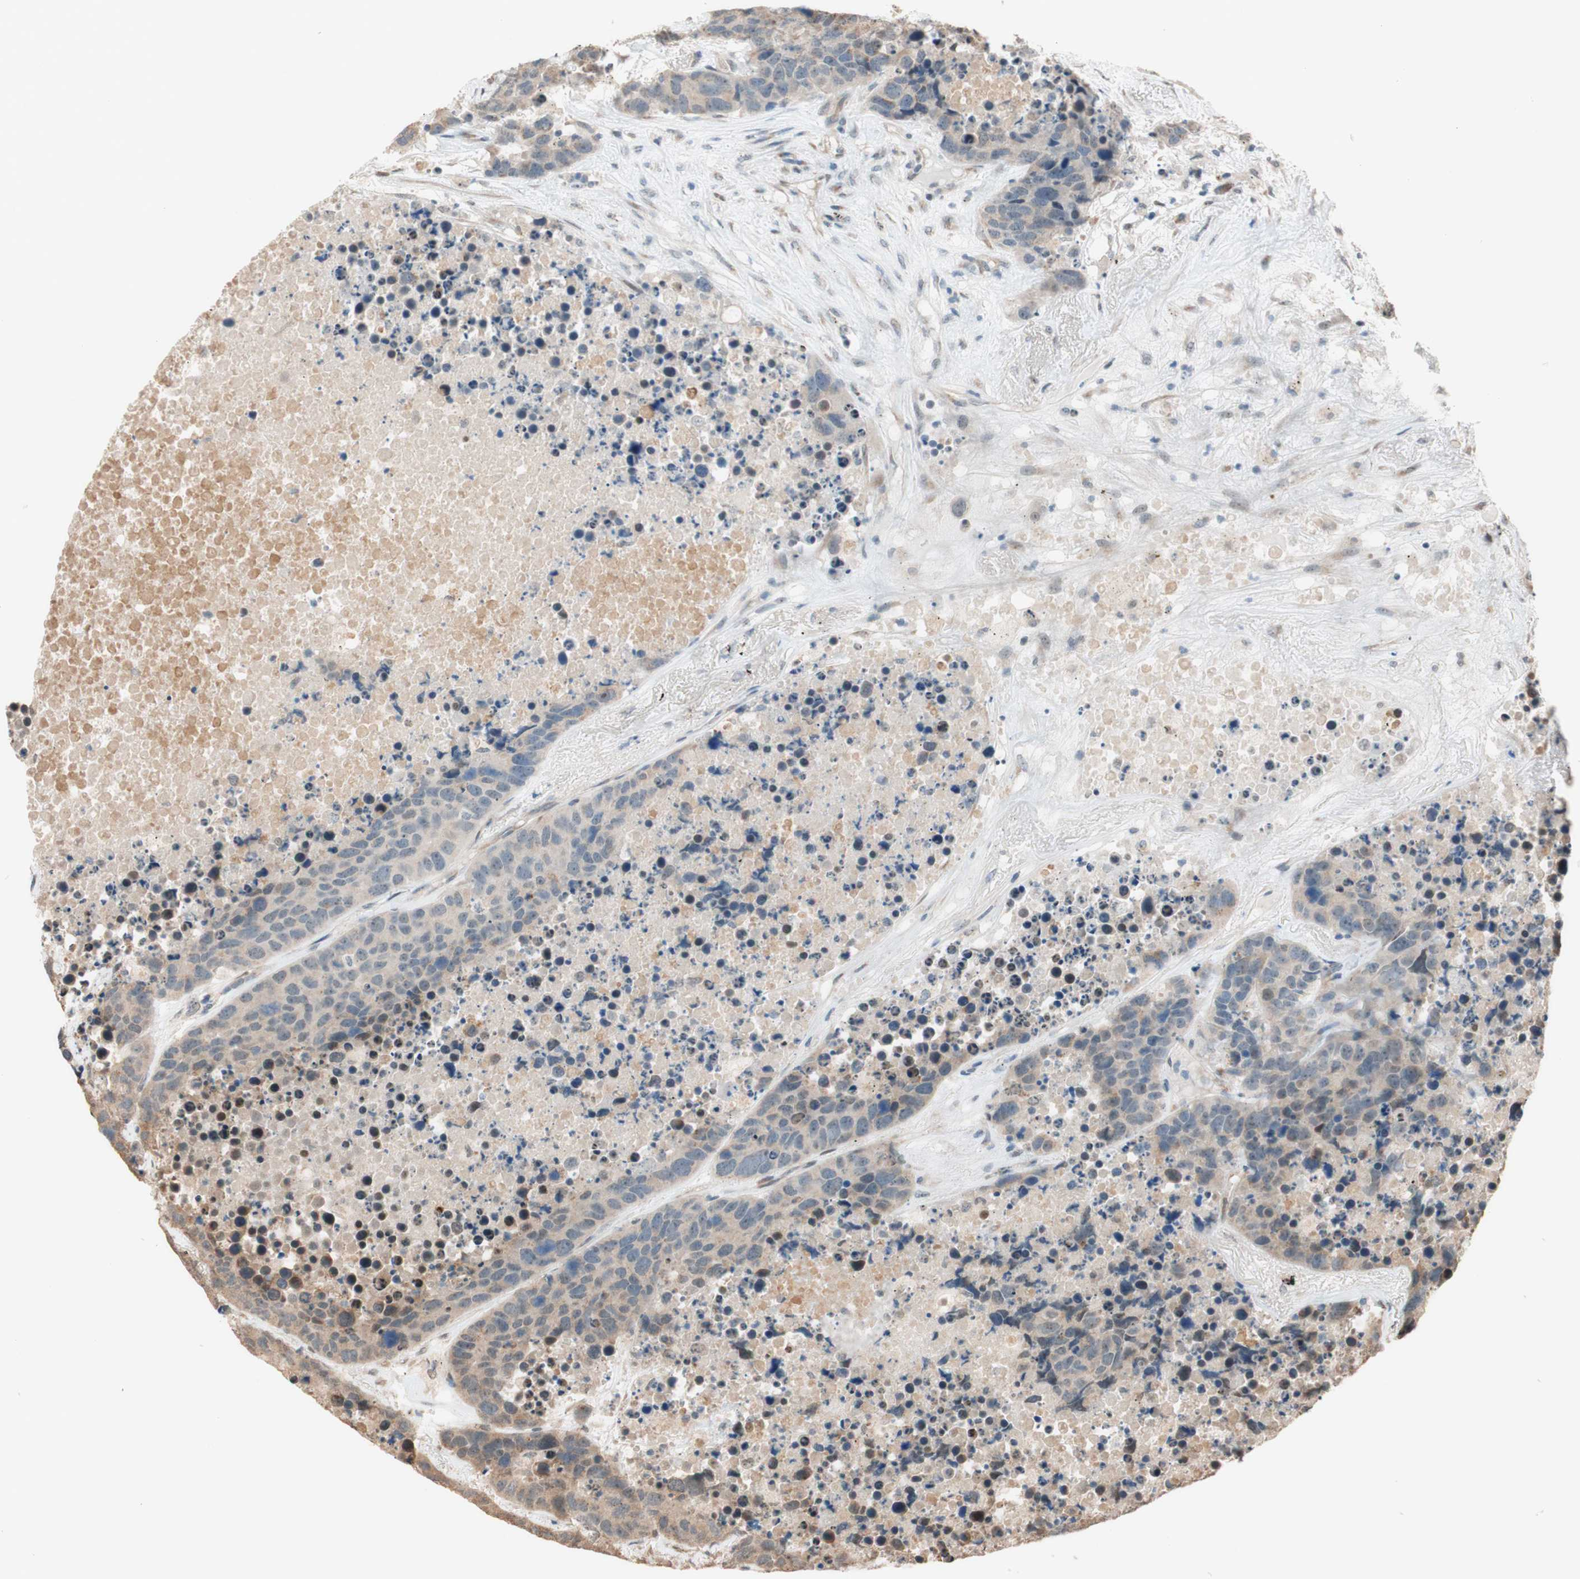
{"staining": {"intensity": "negative", "quantity": "none", "location": "none"}, "tissue": "carcinoid", "cell_type": "Tumor cells", "image_type": "cancer", "snomed": [{"axis": "morphology", "description": "Carcinoid, malignant, NOS"}, {"axis": "topography", "description": "Lung"}], "caption": "The immunohistochemistry (IHC) histopathology image has no significant staining in tumor cells of carcinoid tissue.", "gene": "CCNC", "patient": {"sex": "male", "age": 60}}